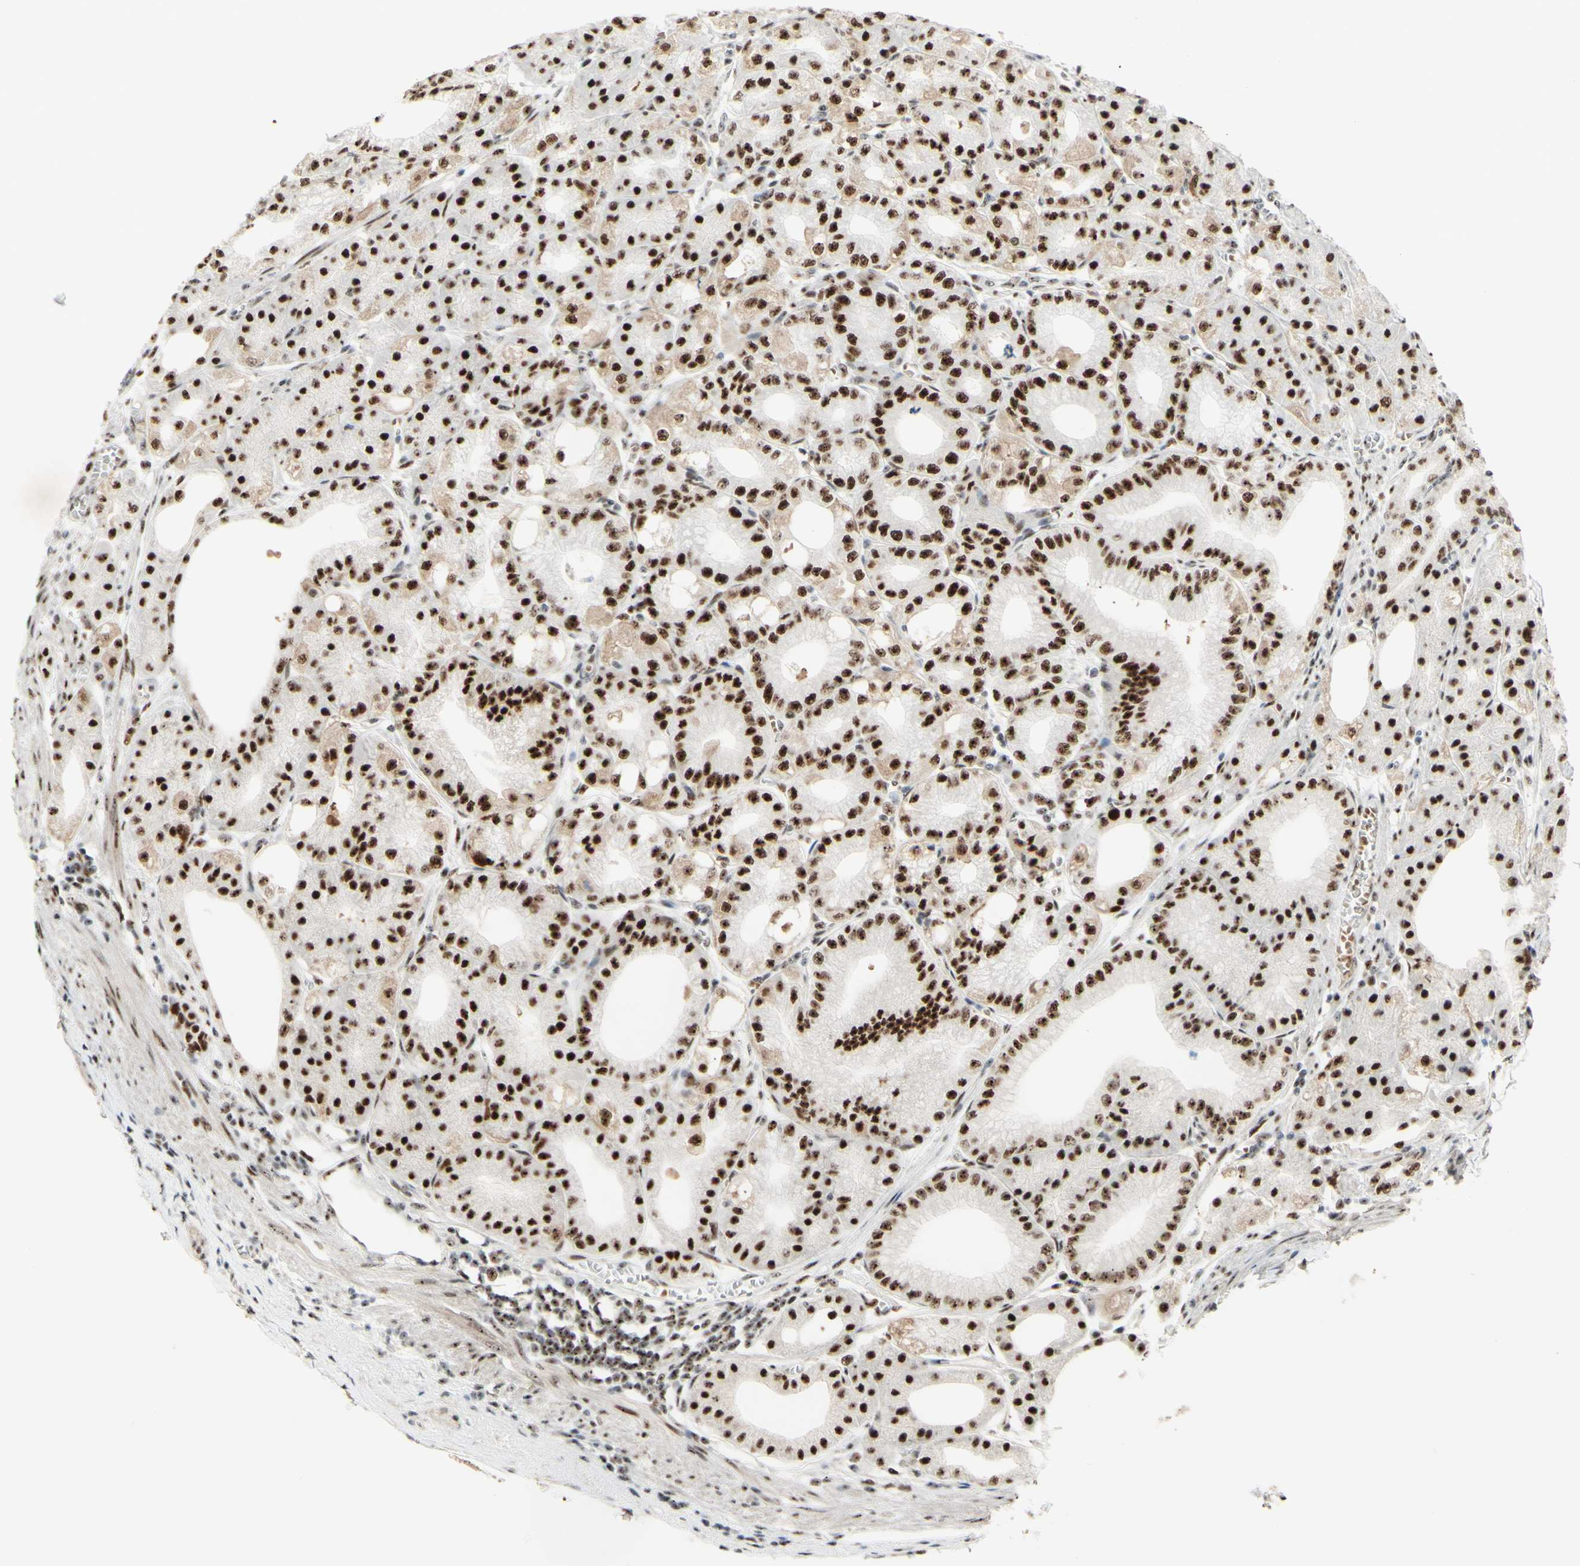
{"staining": {"intensity": "strong", "quantity": ">75%", "location": "cytoplasmic/membranous,nuclear"}, "tissue": "stomach", "cell_type": "Glandular cells", "image_type": "normal", "snomed": [{"axis": "morphology", "description": "Normal tissue, NOS"}, {"axis": "topography", "description": "Stomach, lower"}], "caption": "A micrograph of stomach stained for a protein reveals strong cytoplasmic/membranous,nuclear brown staining in glandular cells. The protein of interest is shown in brown color, while the nuclei are stained blue.", "gene": "DHX9", "patient": {"sex": "male", "age": 71}}